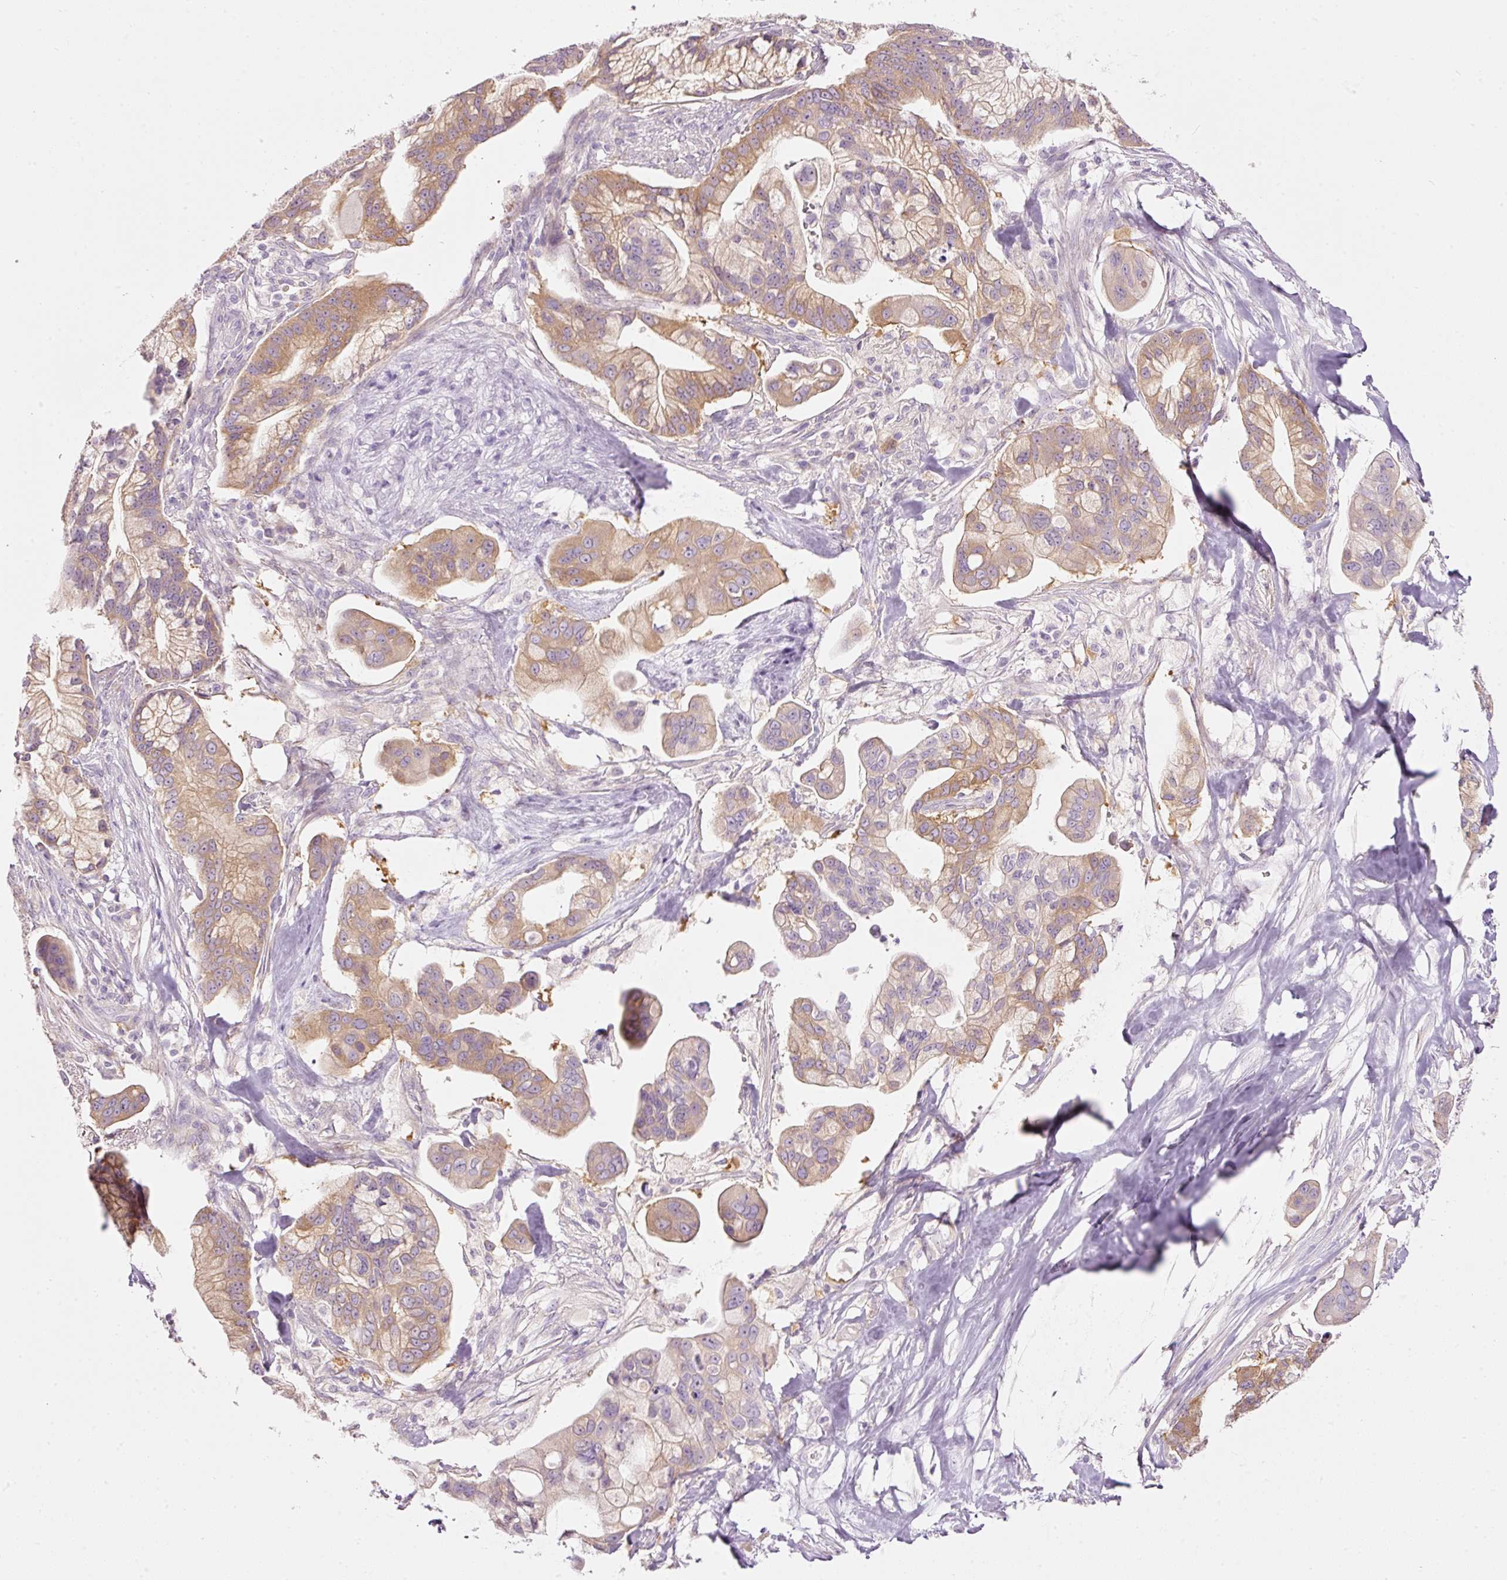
{"staining": {"intensity": "moderate", "quantity": ">75%", "location": "cytoplasmic/membranous"}, "tissue": "pancreatic cancer", "cell_type": "Tumor cells", "image_type": "cancer", "snomed": [{"axis": "morphology", "description": "Adenocarcinoma, NOS"}, {"axis": "topography", "description": "Pancreas"}], "caption": "Protein analysis of pancreatic adenocarcinoma tissue shows moderate cytoplasmic/membranous staining in approximately >75% of tumor cells.", "gene": "PDXDC1", "patient": {"sex": "male", "age": 68}}